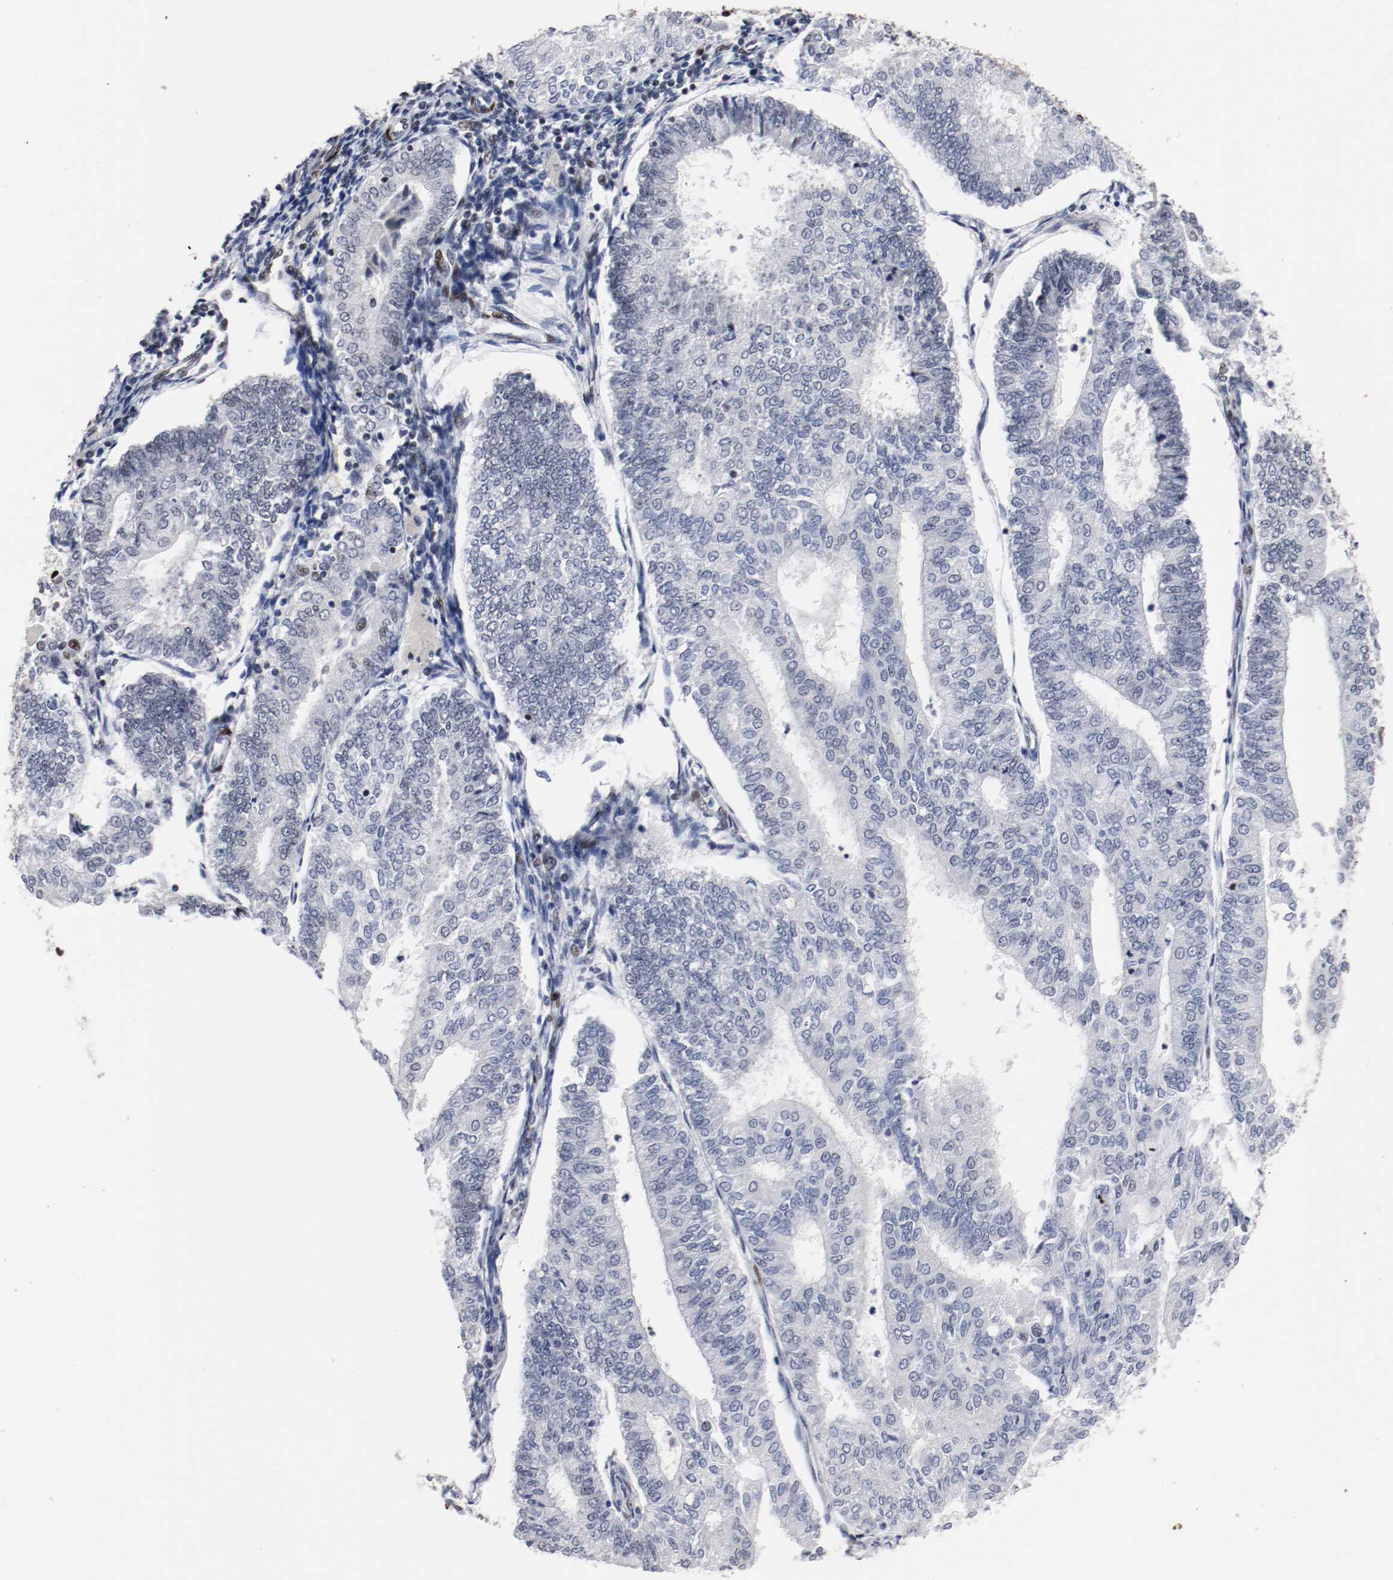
{"staining": {"intensity": "negative", "quantity": "none", "location": "none"}, "tissue": "endometrial cancer", "cell_type": "Tumor cells", "image_type": "cancer", "snomed": [{"axis": "morphology", "description": "Adenocarcinoma, NOS"}, {"axis": "topography", "description": "Endometrium"}], "caption": "Immunohistochemical staining of human endometrial cancer (adenocarcinoma) displays no significant positivity in tumor cells.", "gene": "MEF2D", "patient": {"sex": "female", "age": 59}}